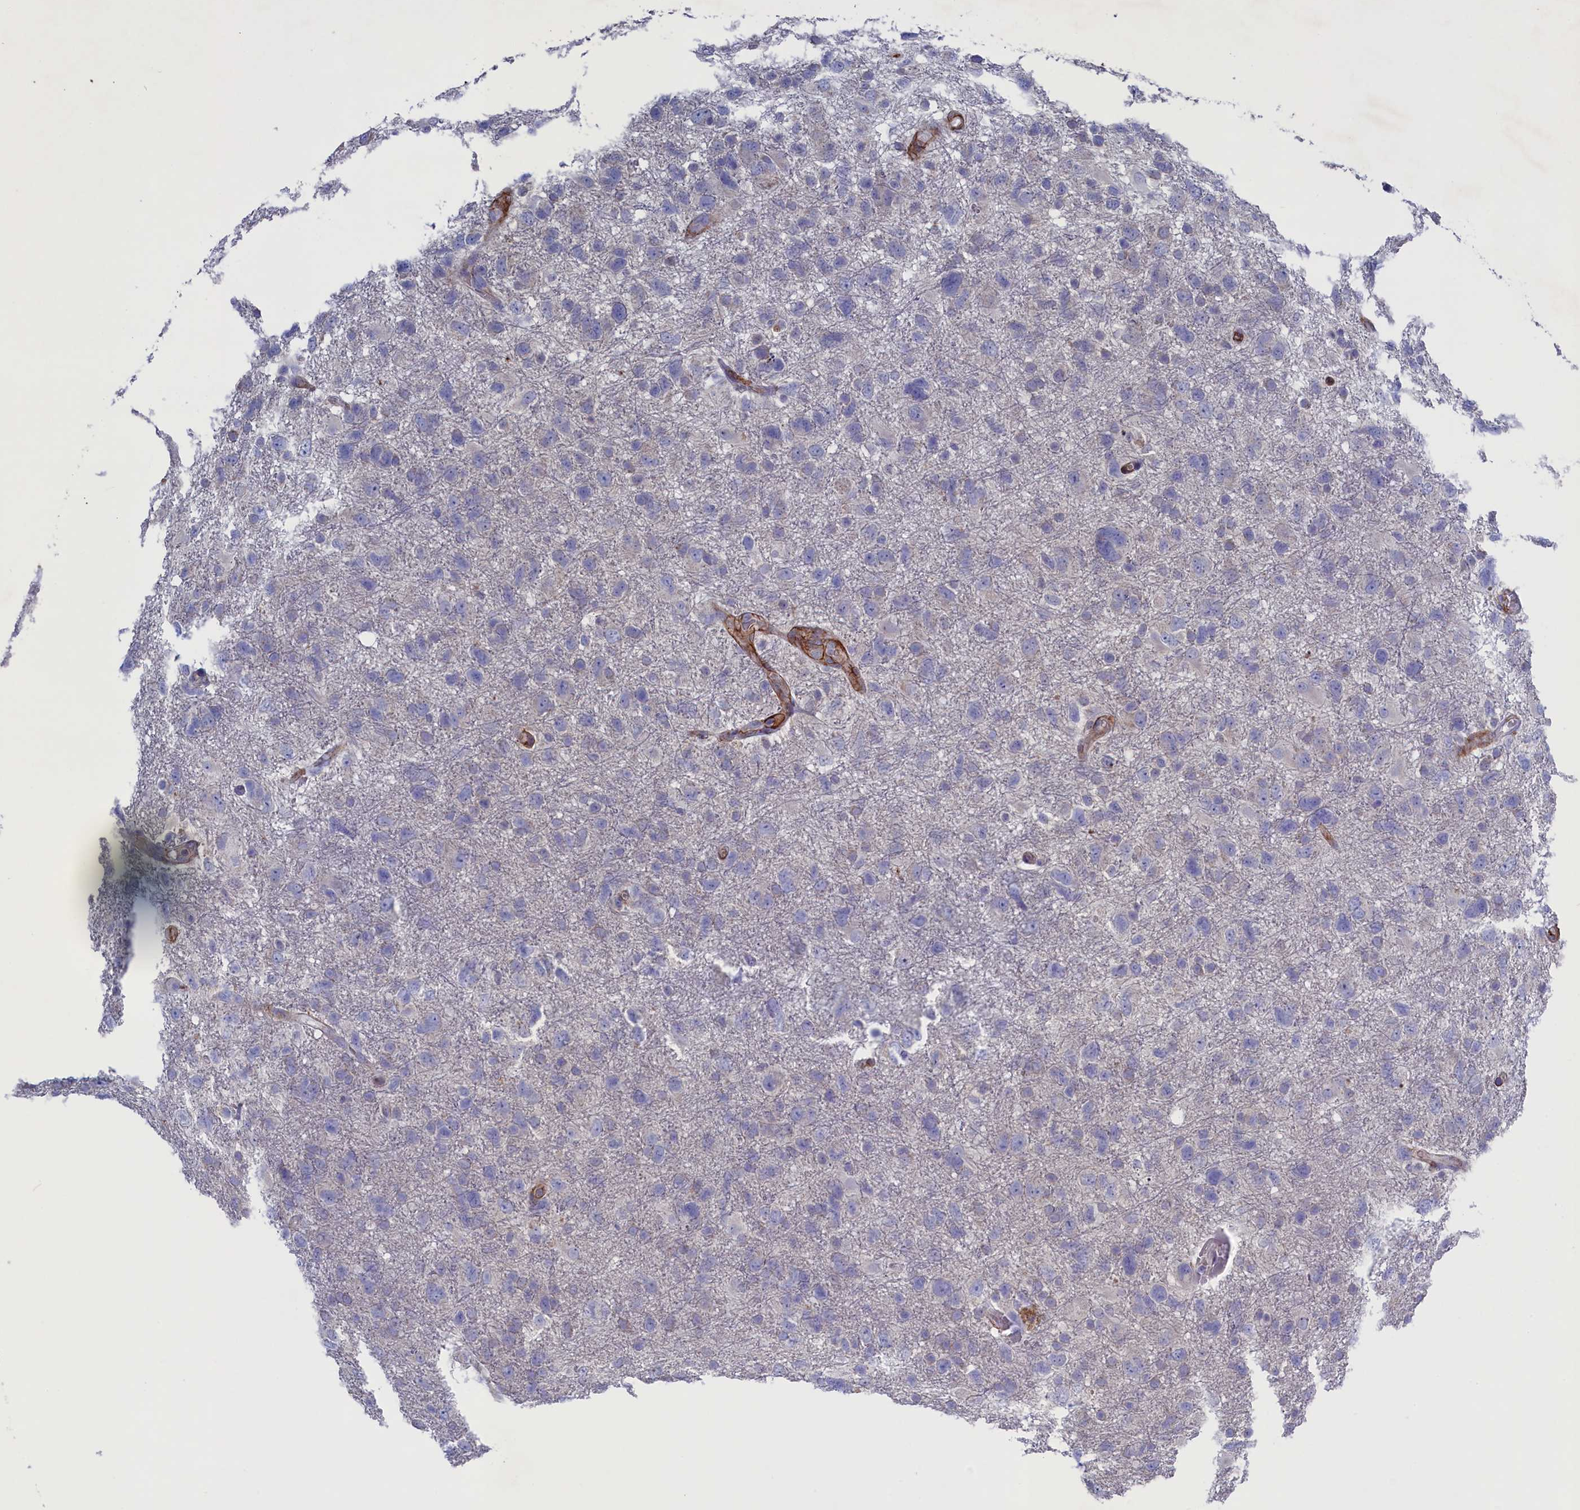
{"staining": {"intensity": "negative", "quantity": "none", "location": "none"}, "tissue": "glioma", "cell_type": "Tumor cells", "image_type": "cancer", "snomed": [{"axis": "morphology", "description": "Glioma, malignant, High grade"}, {"axis": "topography", "description": "Brain"}], "caption": "The histopathology image exhibits no significant staining in tumor cells of malignant high-grade glioma.", "gene": "GPR108", "patient": {"sex": "male", "age": 61}}